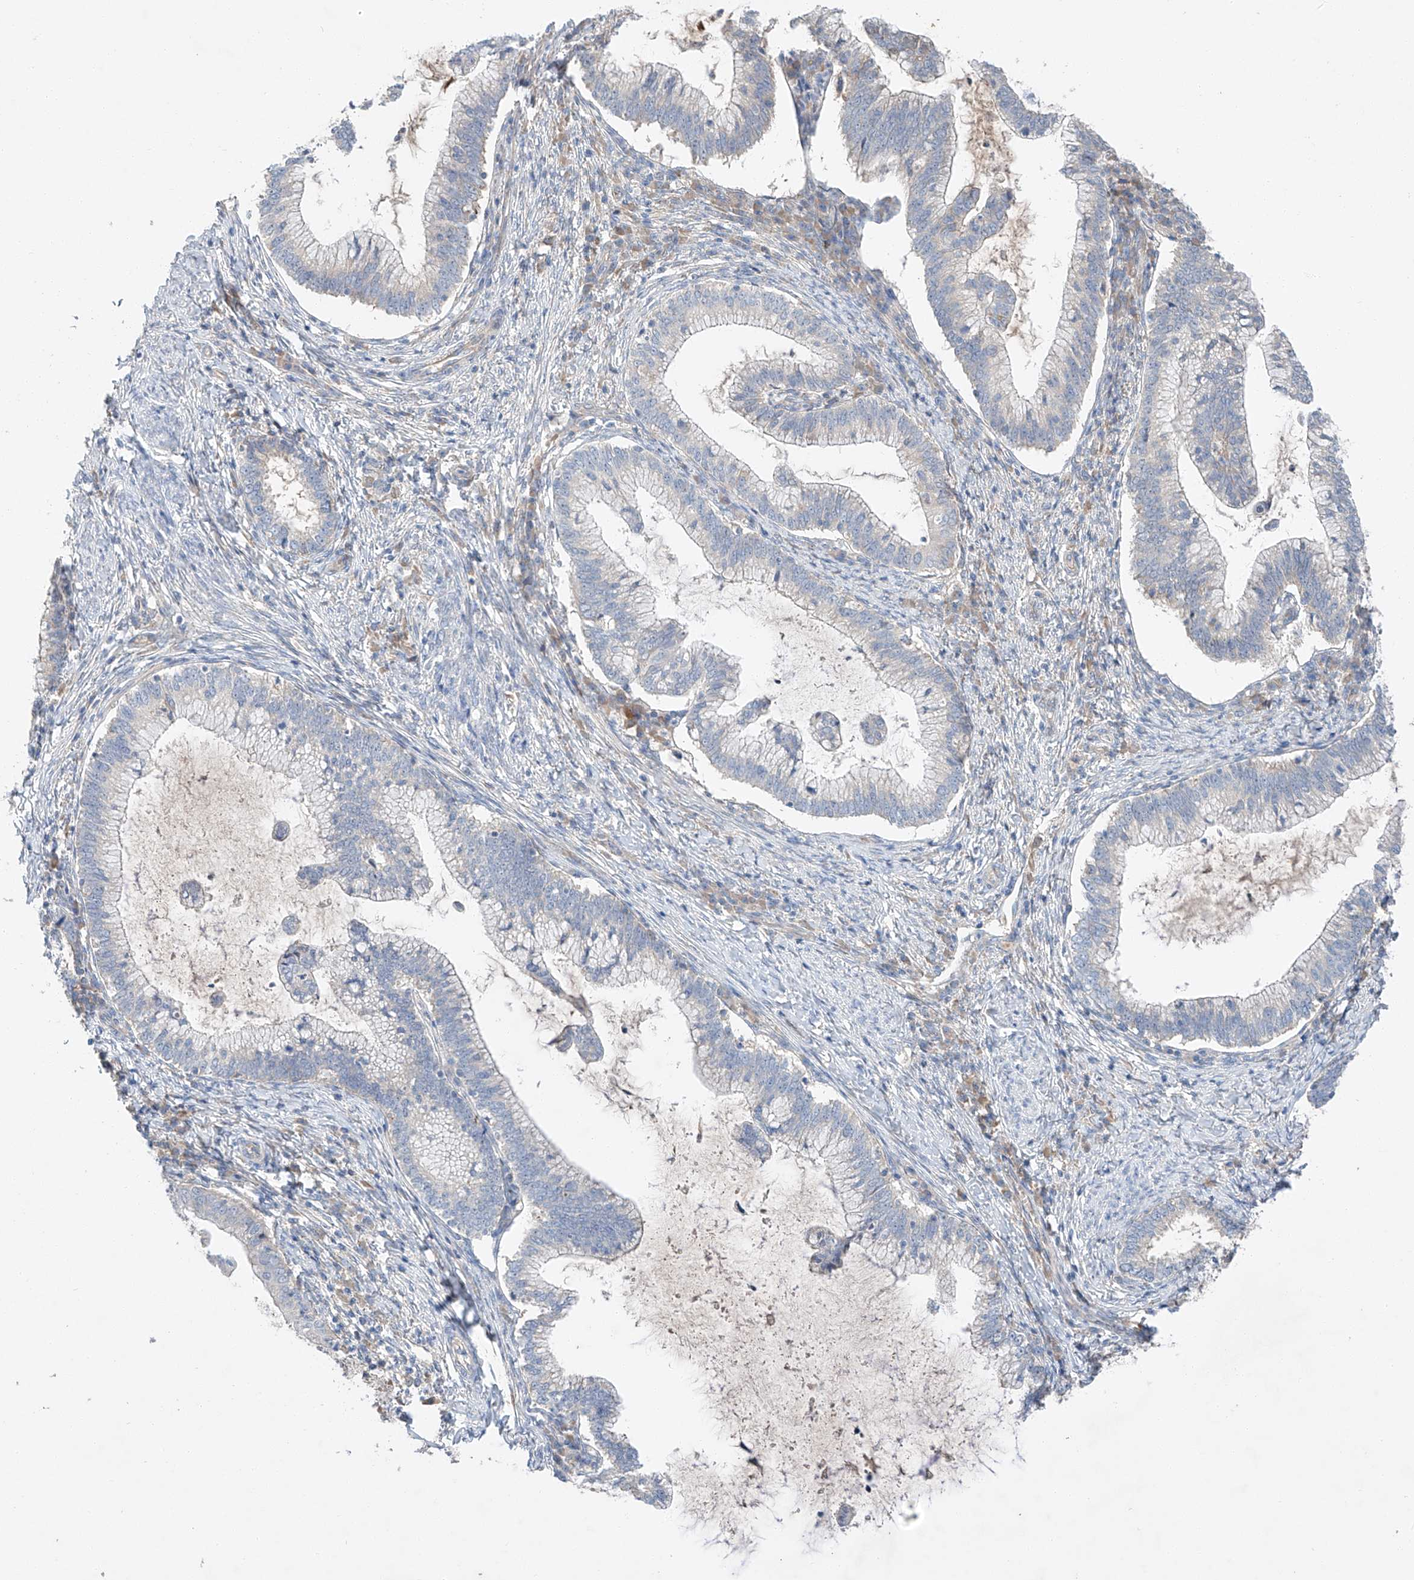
{"staining": {"intensity": "negative", "quantity": "none", "location": "none"}, "tissue": "cervical cancer", "cell_type": "Tumor cells", "image_type": "cancer", "snomed": [{"axis": "morphology", "description": "Adenocarcinoma, NOS"}, {"axis": "topography", "description": "Cervix"}], "caption": "High power microscopy micrograph of an immunohistochemistry histopathology image of cervical cancer, revealing no significant expression in tumor cells.", "gene": "RUSC1", "patient": {"sex": "female", "age": 36}}